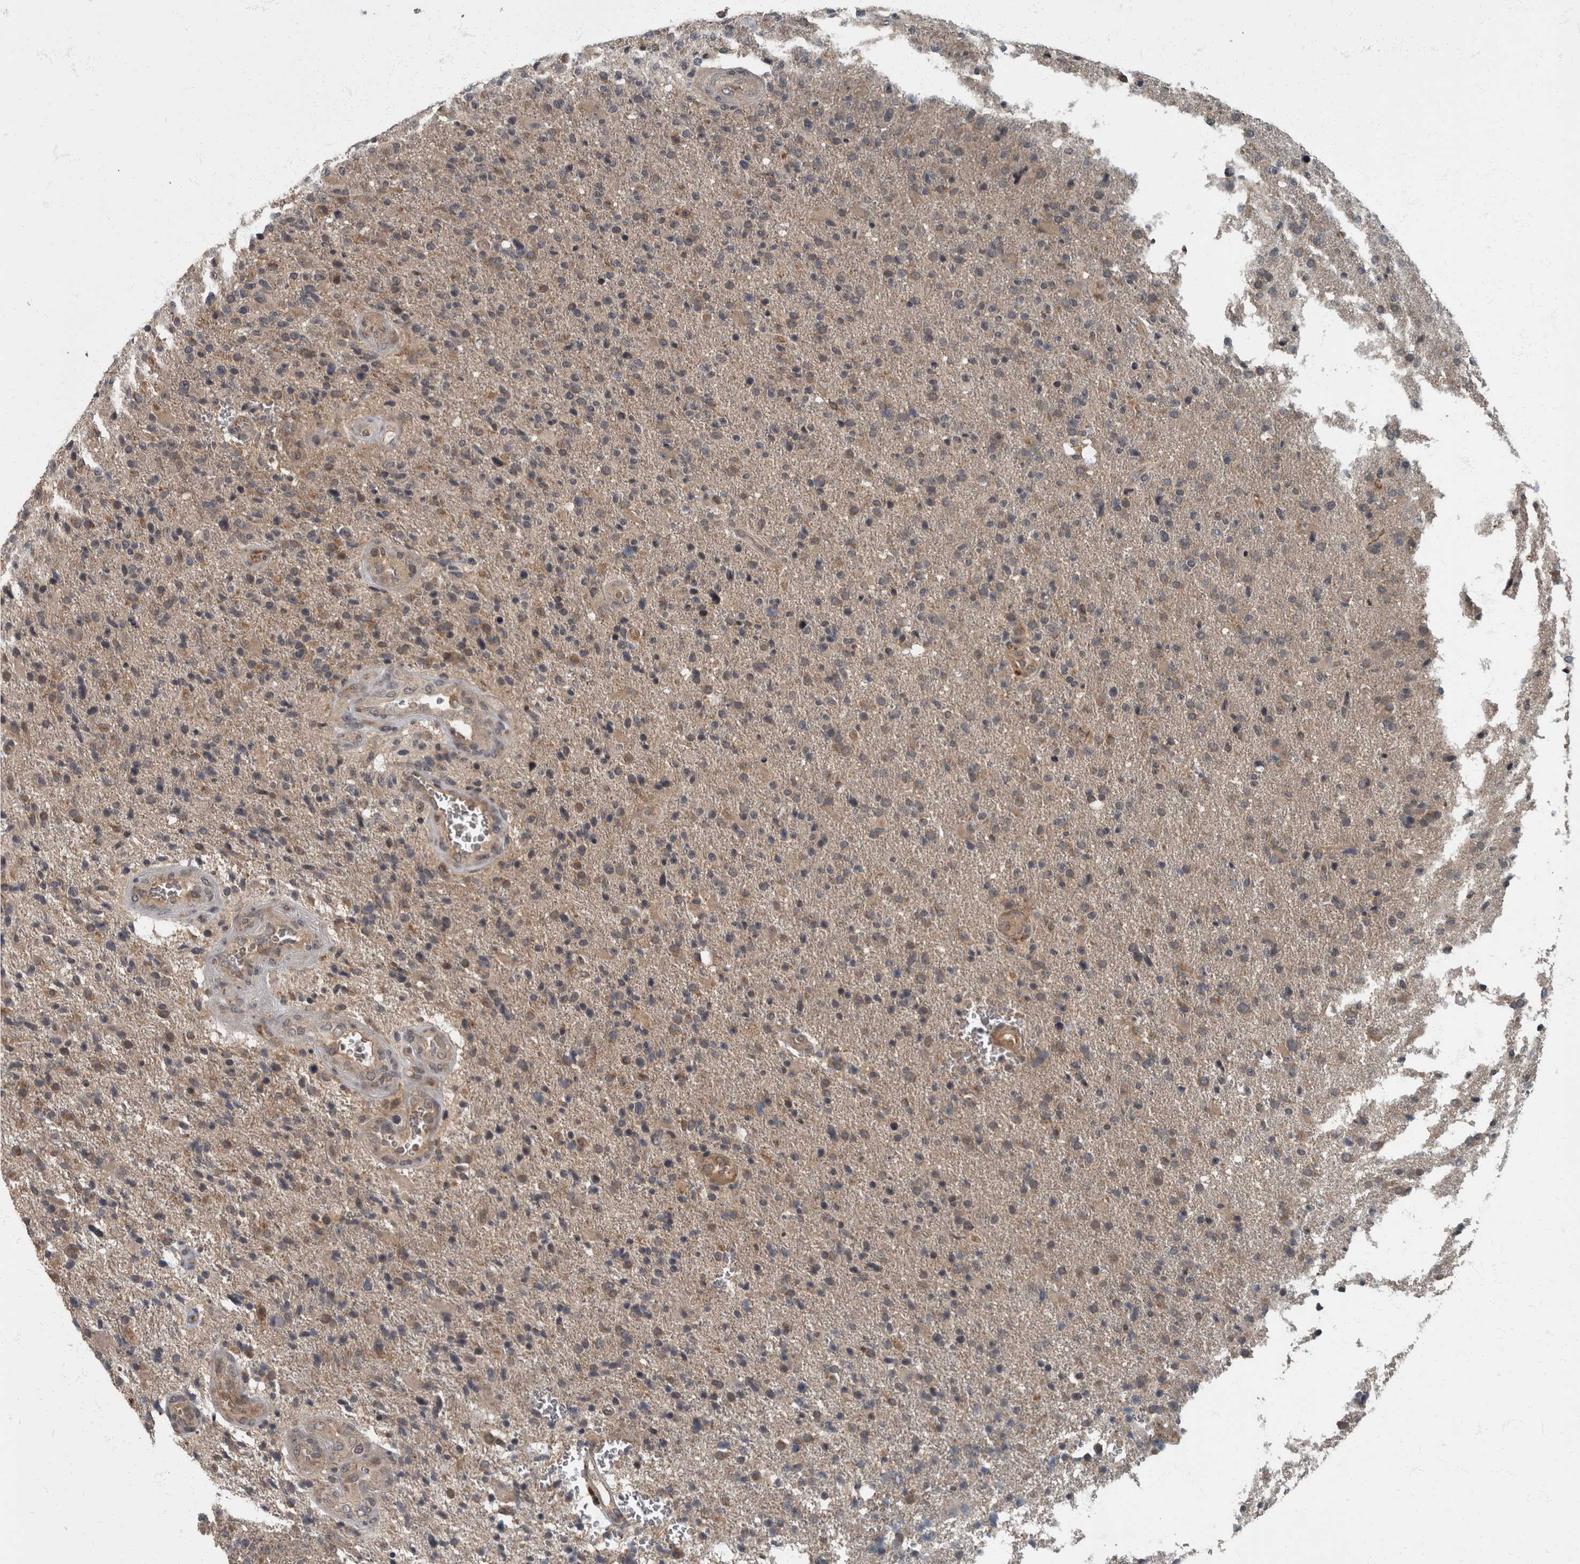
{"staining": {"intensity": "weak", "quantity": "25%-75%", "location": "cytoplasmic/membranous"}, "tissue": "glioma", "cell_type": "Tumor cells", "image_type": "cancer", "snomed": [{"axis": "morphology", "description": "Glioma, malignant, High grade"}, {"axis": "topography", "description": "Brain"}], "caption": "Immunohistochemistry (IHC) of glioma demonstrates low levels of weak cytoplasmic/membranous positivity in approximately 25%-75% of tumor cells. The staining was performed using DAB (3,3'-diaminobenzidine) to visualize the protein expression in brown, while the nuclei were stained in blue with hematoxylin (Magnification: 20x).", "gene": "RABGGTB", "patient": {"sex": "male", "age": 72}}